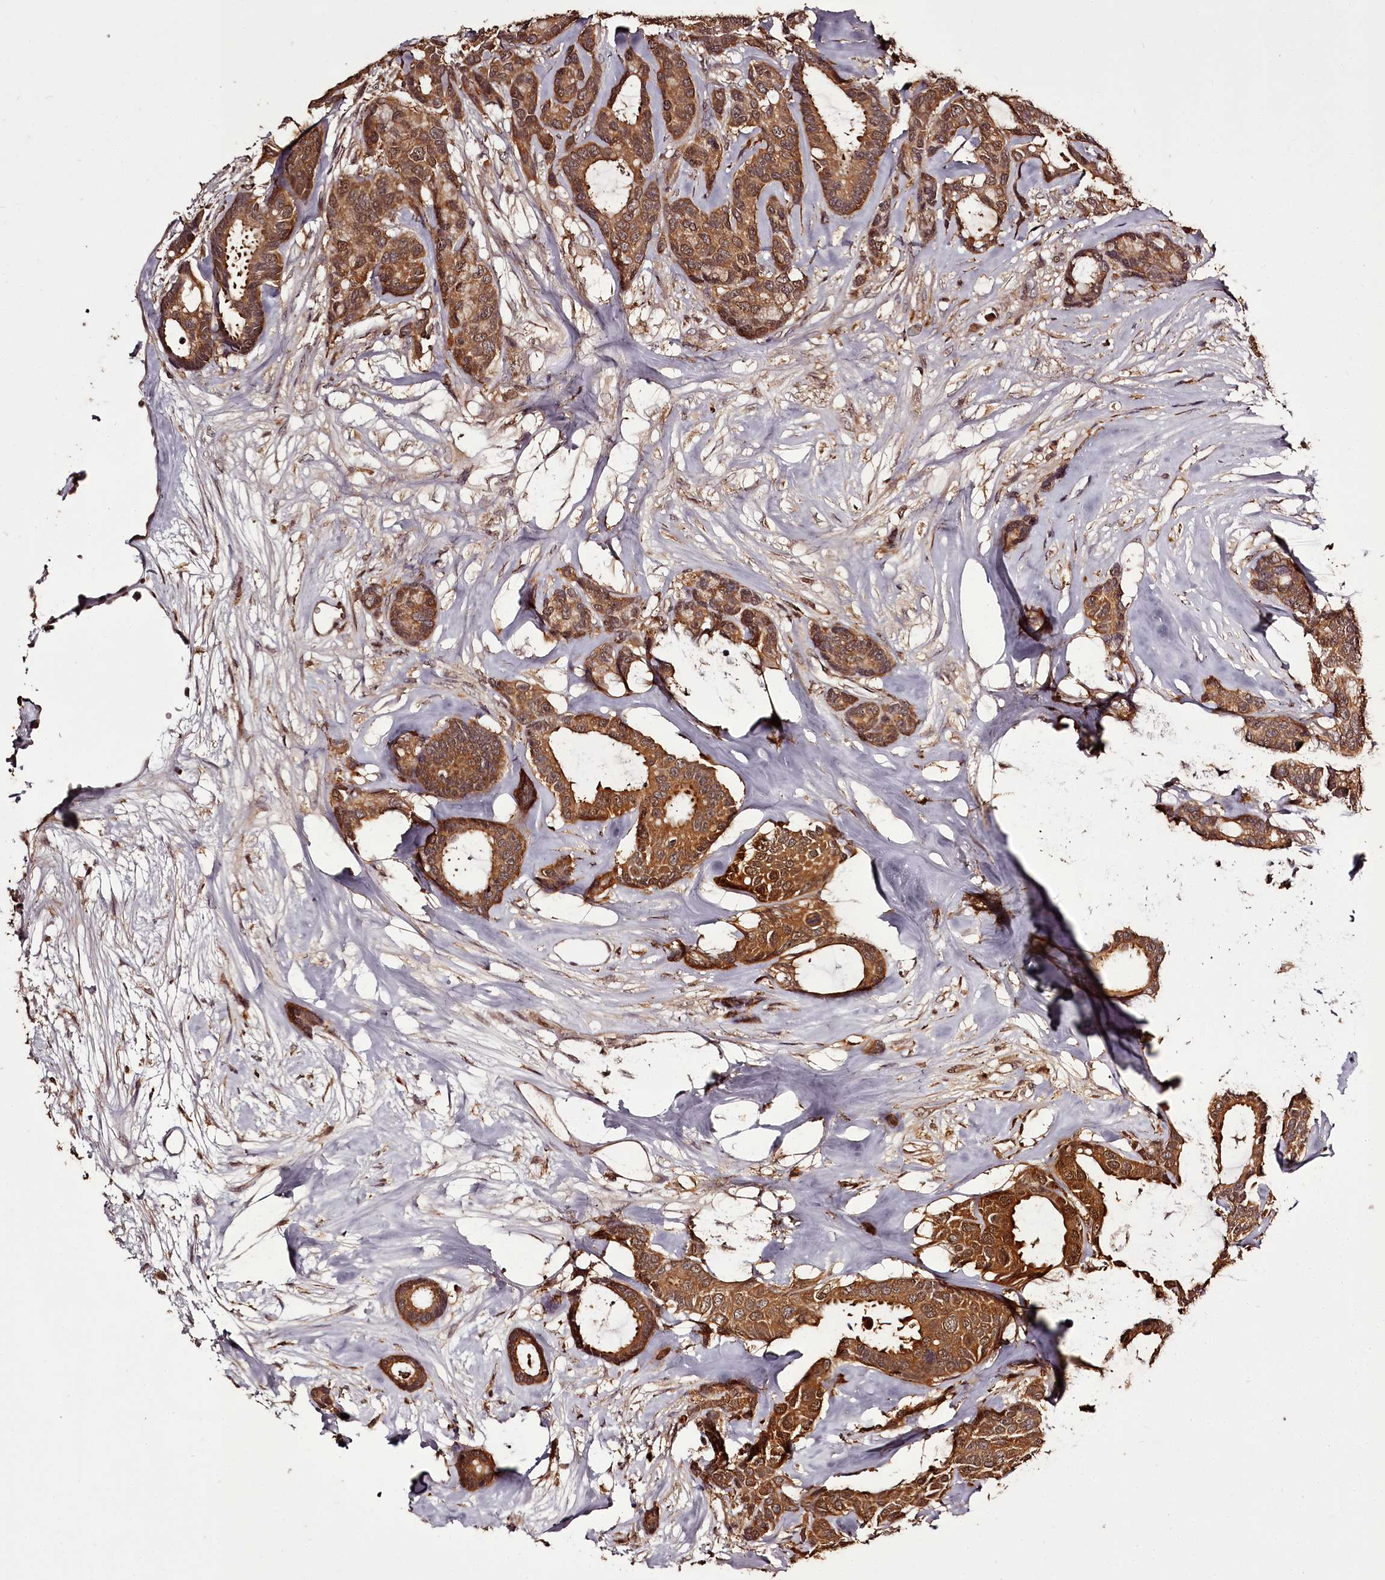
{"staining": {"intensity": "moderate", "quantity": ">75%", "location": "cytoplasmic/membranous,nuclear"}, "tissue": "breast cancer", "cell_type": "Tumor cells", "image_type": "cancer", "snomed": [{"axis": "morphology", "description": "Duct carcinoma"}, {"axis": "topography", "description": "Breast"}], "caption": "DAB immunohistochemical staining of human breast cancer displays moderate cytoplasmic/membranous and nuclear protein staining in approximately >75% of tumor cells.", "gene": "NPRL2", "patient": {"sex": "female", "age": 87}}